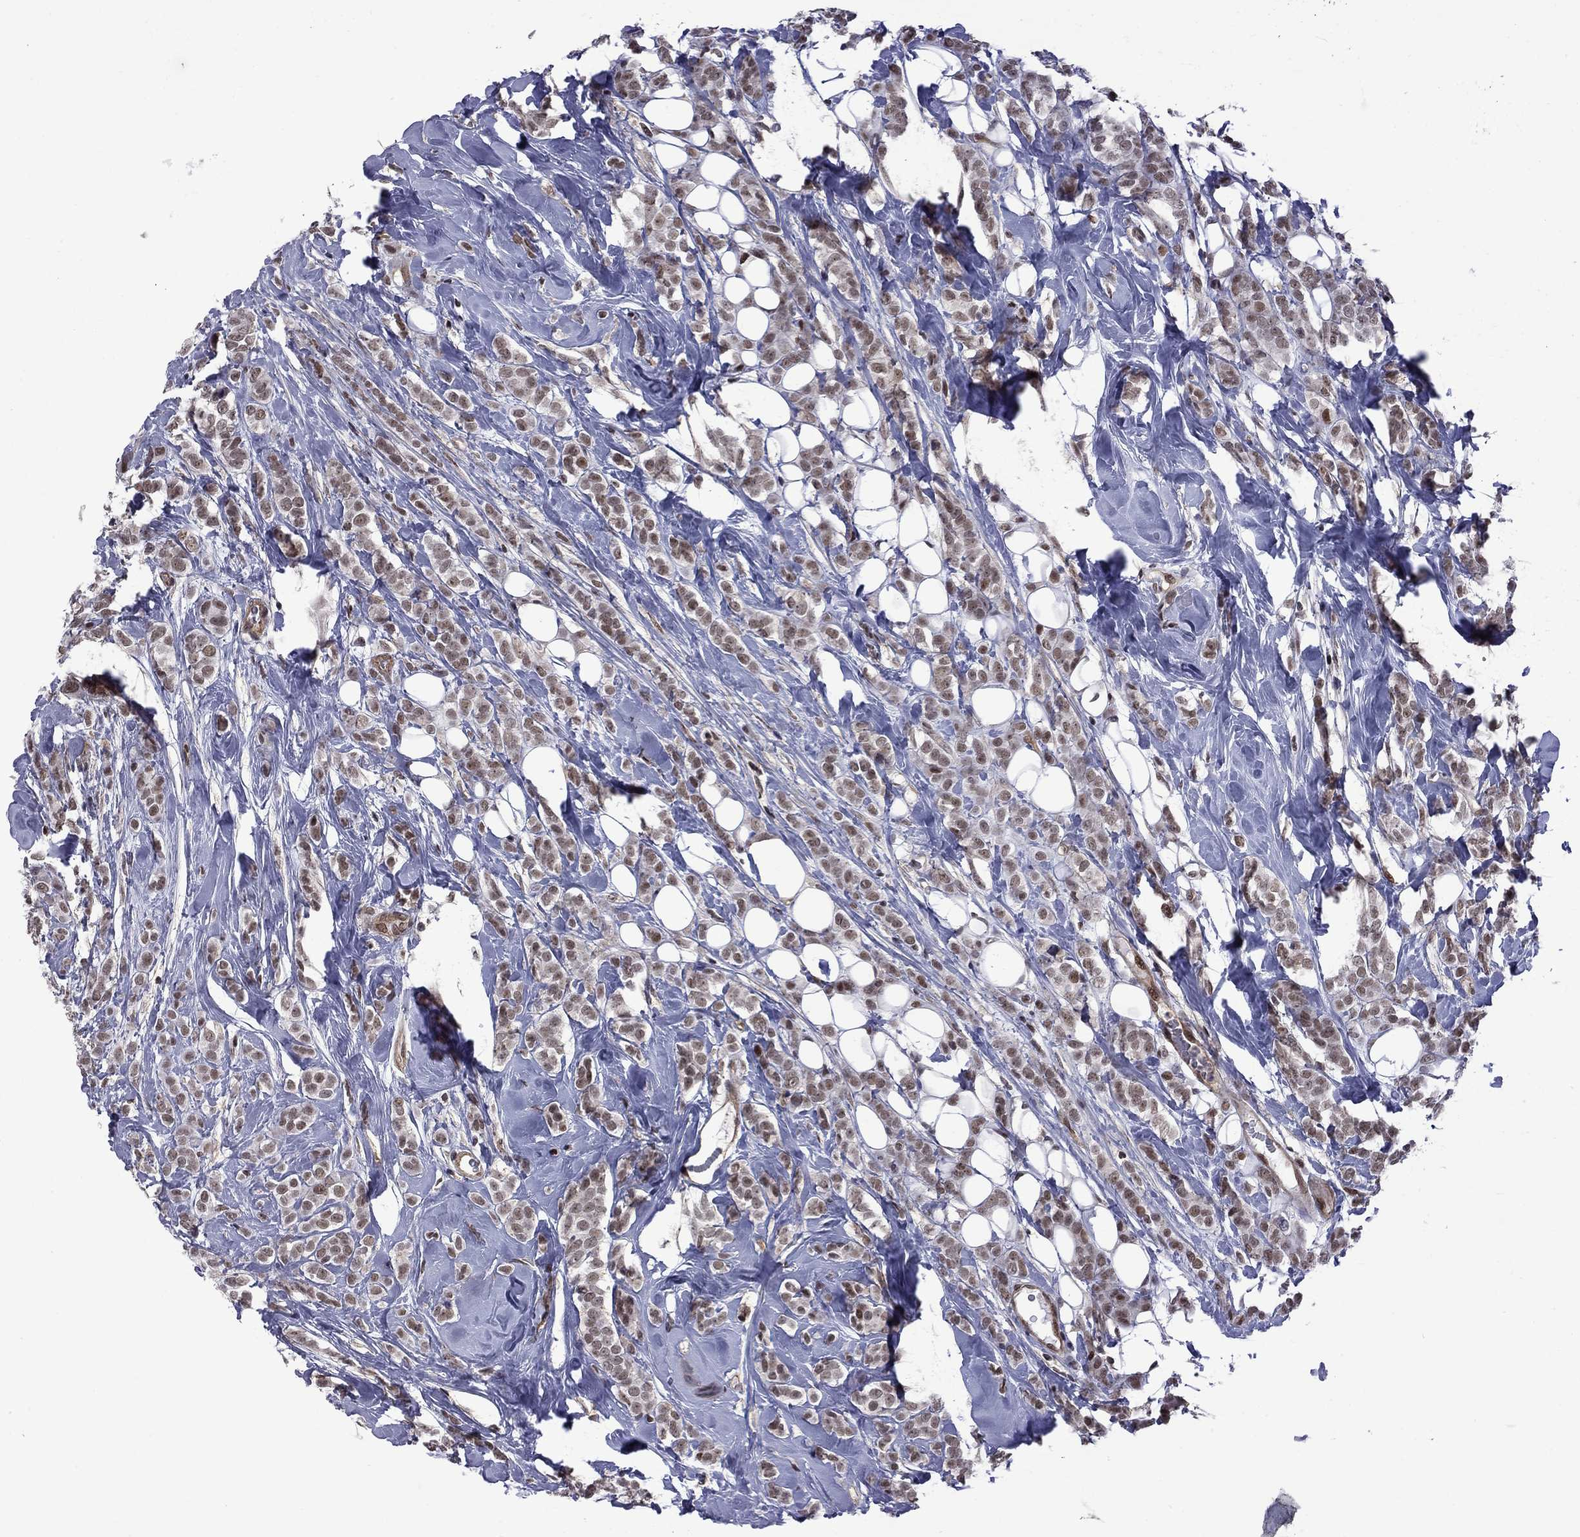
{"staining": {"intensity": "moderate", "quantity": ">75%", "location": "nuclear"}, "tissue": "breast cancer", "cell_type": "Tumor cells", "image_type": "cancer", "snomed": [{"axis": "morphology", "description": "Lobular carcinoma"}, {"axis": "topography", "description": "Breast"}], "caption": "Lobular carcinoma (breast) stained with a protein marker demonstrates moderate staining in tumor cells.", "gene": "BRF1", "patient": {"sex": "female", "age": 49}}